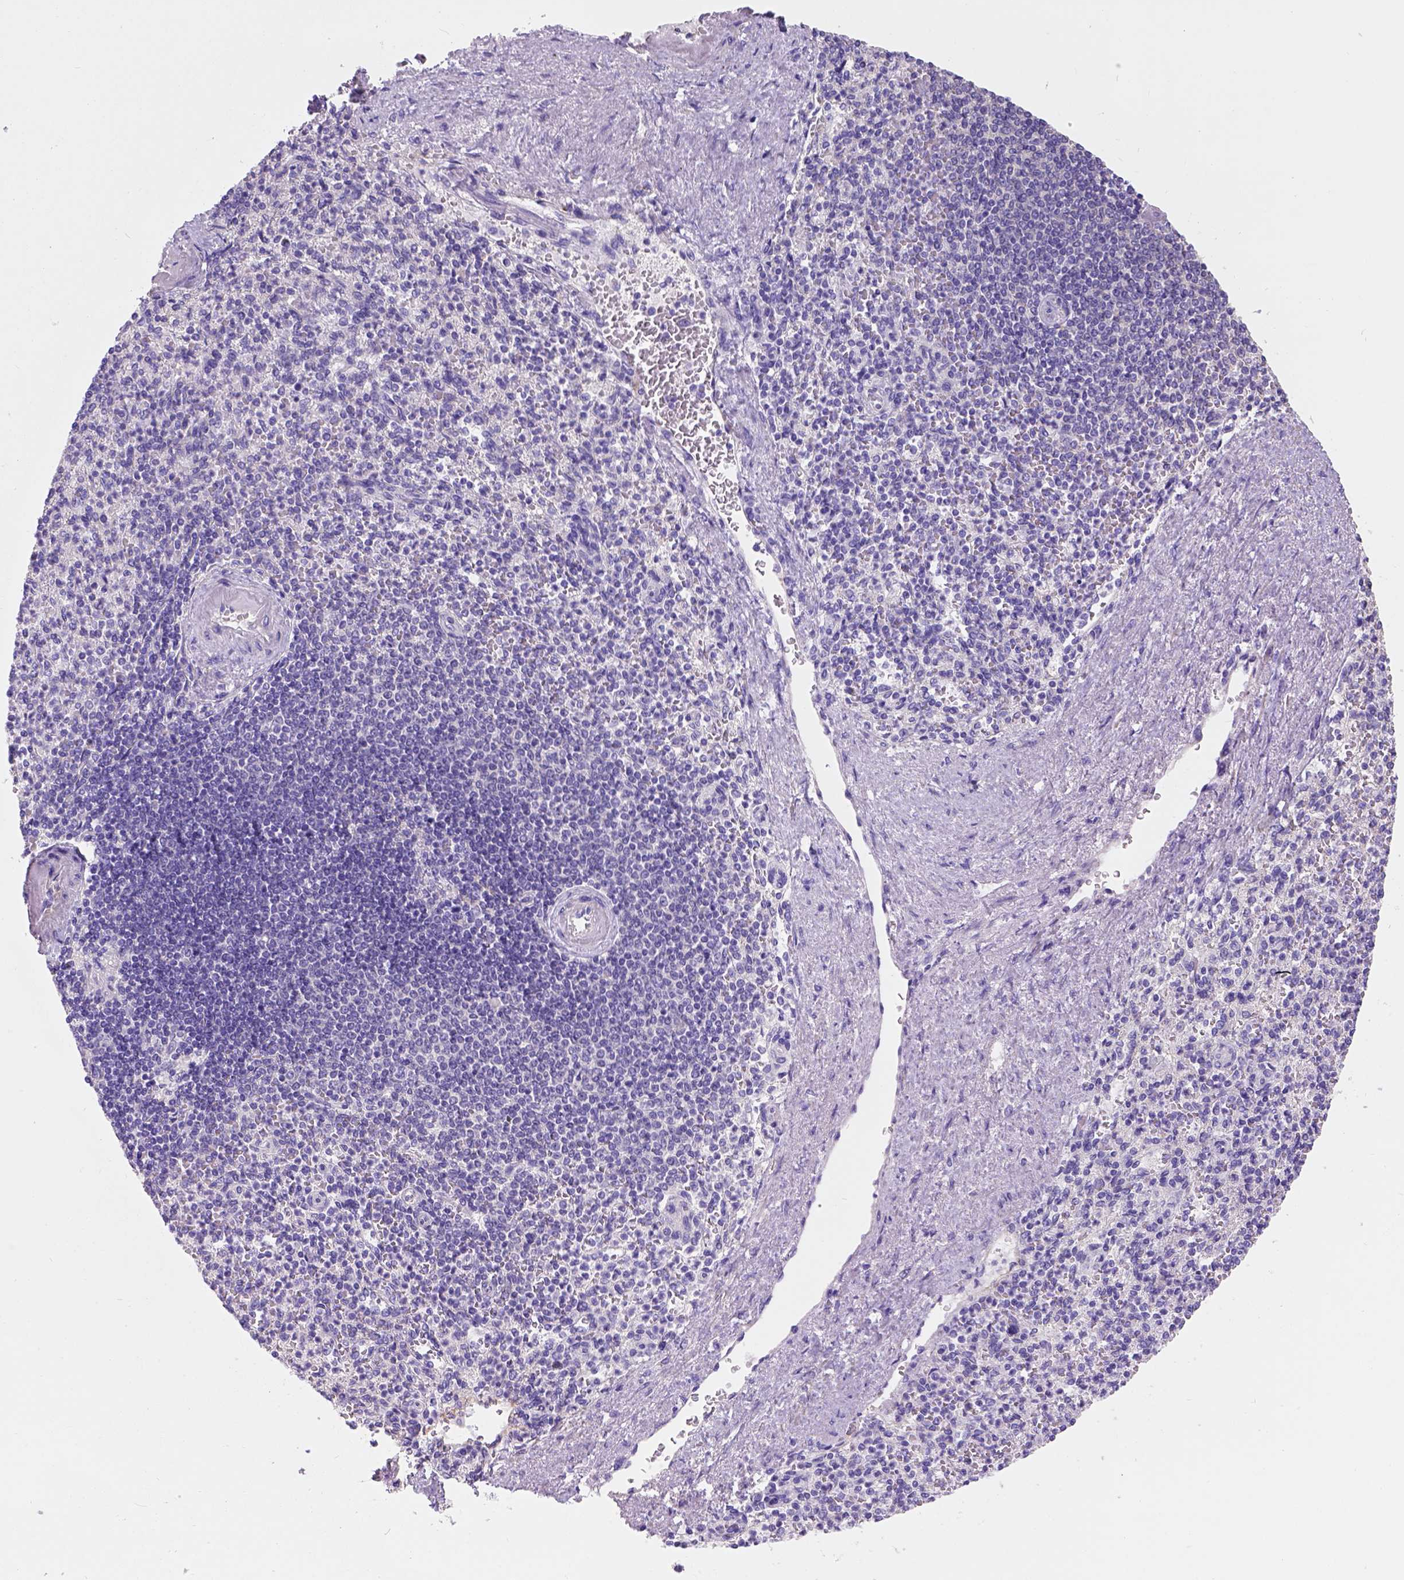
{"staining": {"intensity": "negative", "quantity": "none", "location": "none"}, "tissue": "spleen", "cell_type": "Cells in red pulp", "image_type": "normal", "snomed": [{"axis": "morphology", "description": "Normal tissue, NOS"}, {"axis": "topography", "description": "Spleen"}], "caption": "Immunohistochemistry (IHC) micrograph of benign spleen: spleen stained with DAB (3,3'-diaminobenzidine) reveals no significant protein staining in cells in red pulp.", "gene": "PHF7", "patient": {"sex": "female", "age": 74}}